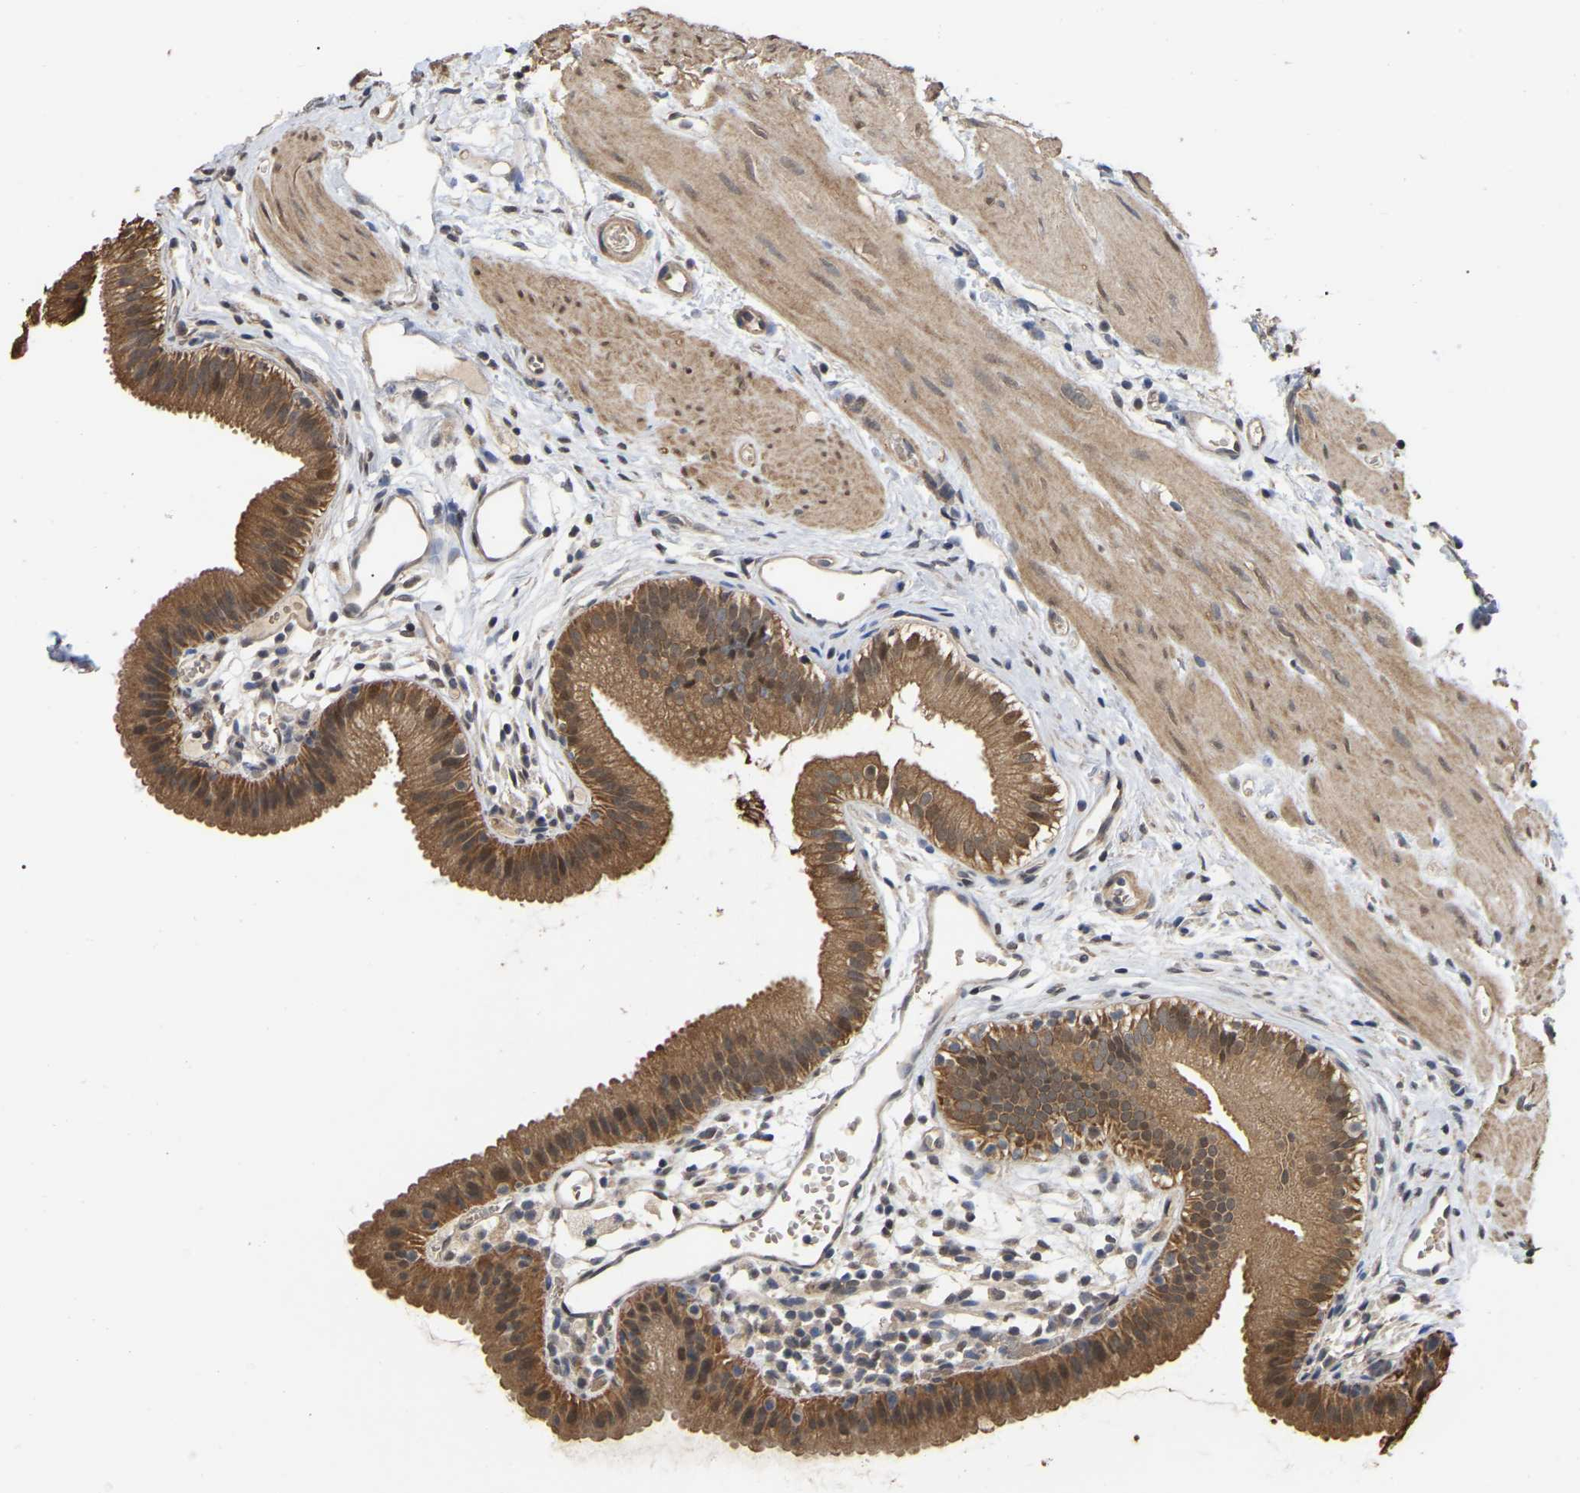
{"staining": {"intensity": "moderate", "quantity": ">75%", "location": "cytoplasmic/membranous"}, "tissue": "gallbladder", "cell_type": "Glandular cells", "image_type": "normal", "snomed": [{"axis": "morphology", "description": "Normal tissue, NOS"}, {"axis": "topography", "description": "Gallbladder"}], "caption": "IHC of benign human gallbladder demonstrates medium levels of moderate cytoplasmic/membranous positivity in approximately >75% of glandular cells.", "gene": "FAM219A", "patient": {"sex": "female", "age": 26}}